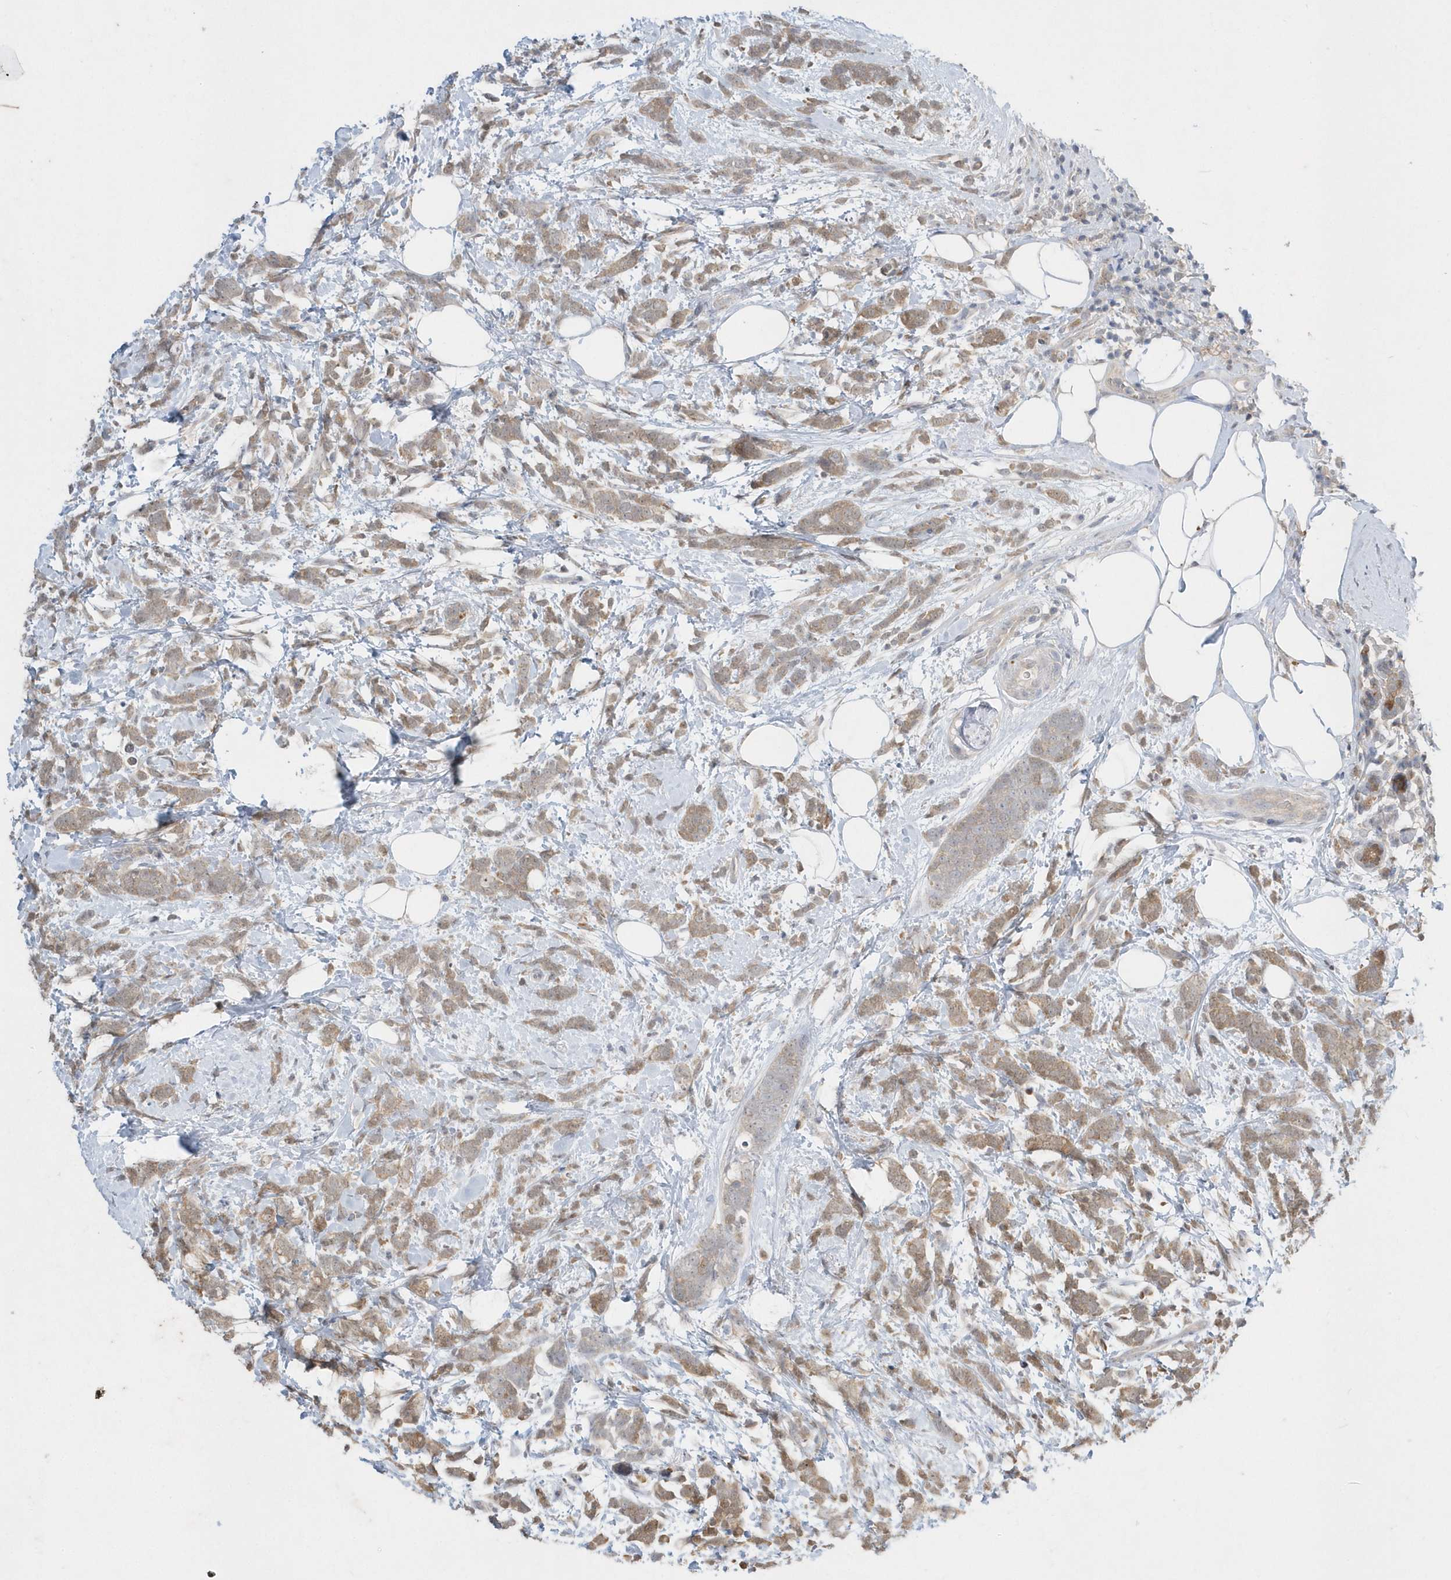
{"staining": {"intensity": "moderate", "quantity": ">75%", "location": "cytoplasmic/membranous"}, "tissue": "breast cancer", "cell_type": "Tumor cells", "image_type": "cancer", "snomed": [{"axis": "morphology", "description": "Lobular carcinoma"}, {"axis": "topography", "description": "Breast"}], "caption": "Protein staining demonstrates moderate cytoplasmic/membranous positivity in approximately >75% of tumor cells in lobular carcinoma (breast).", "gene": "AKR7A2", "patient": {"sex": "female", "age": 58}}